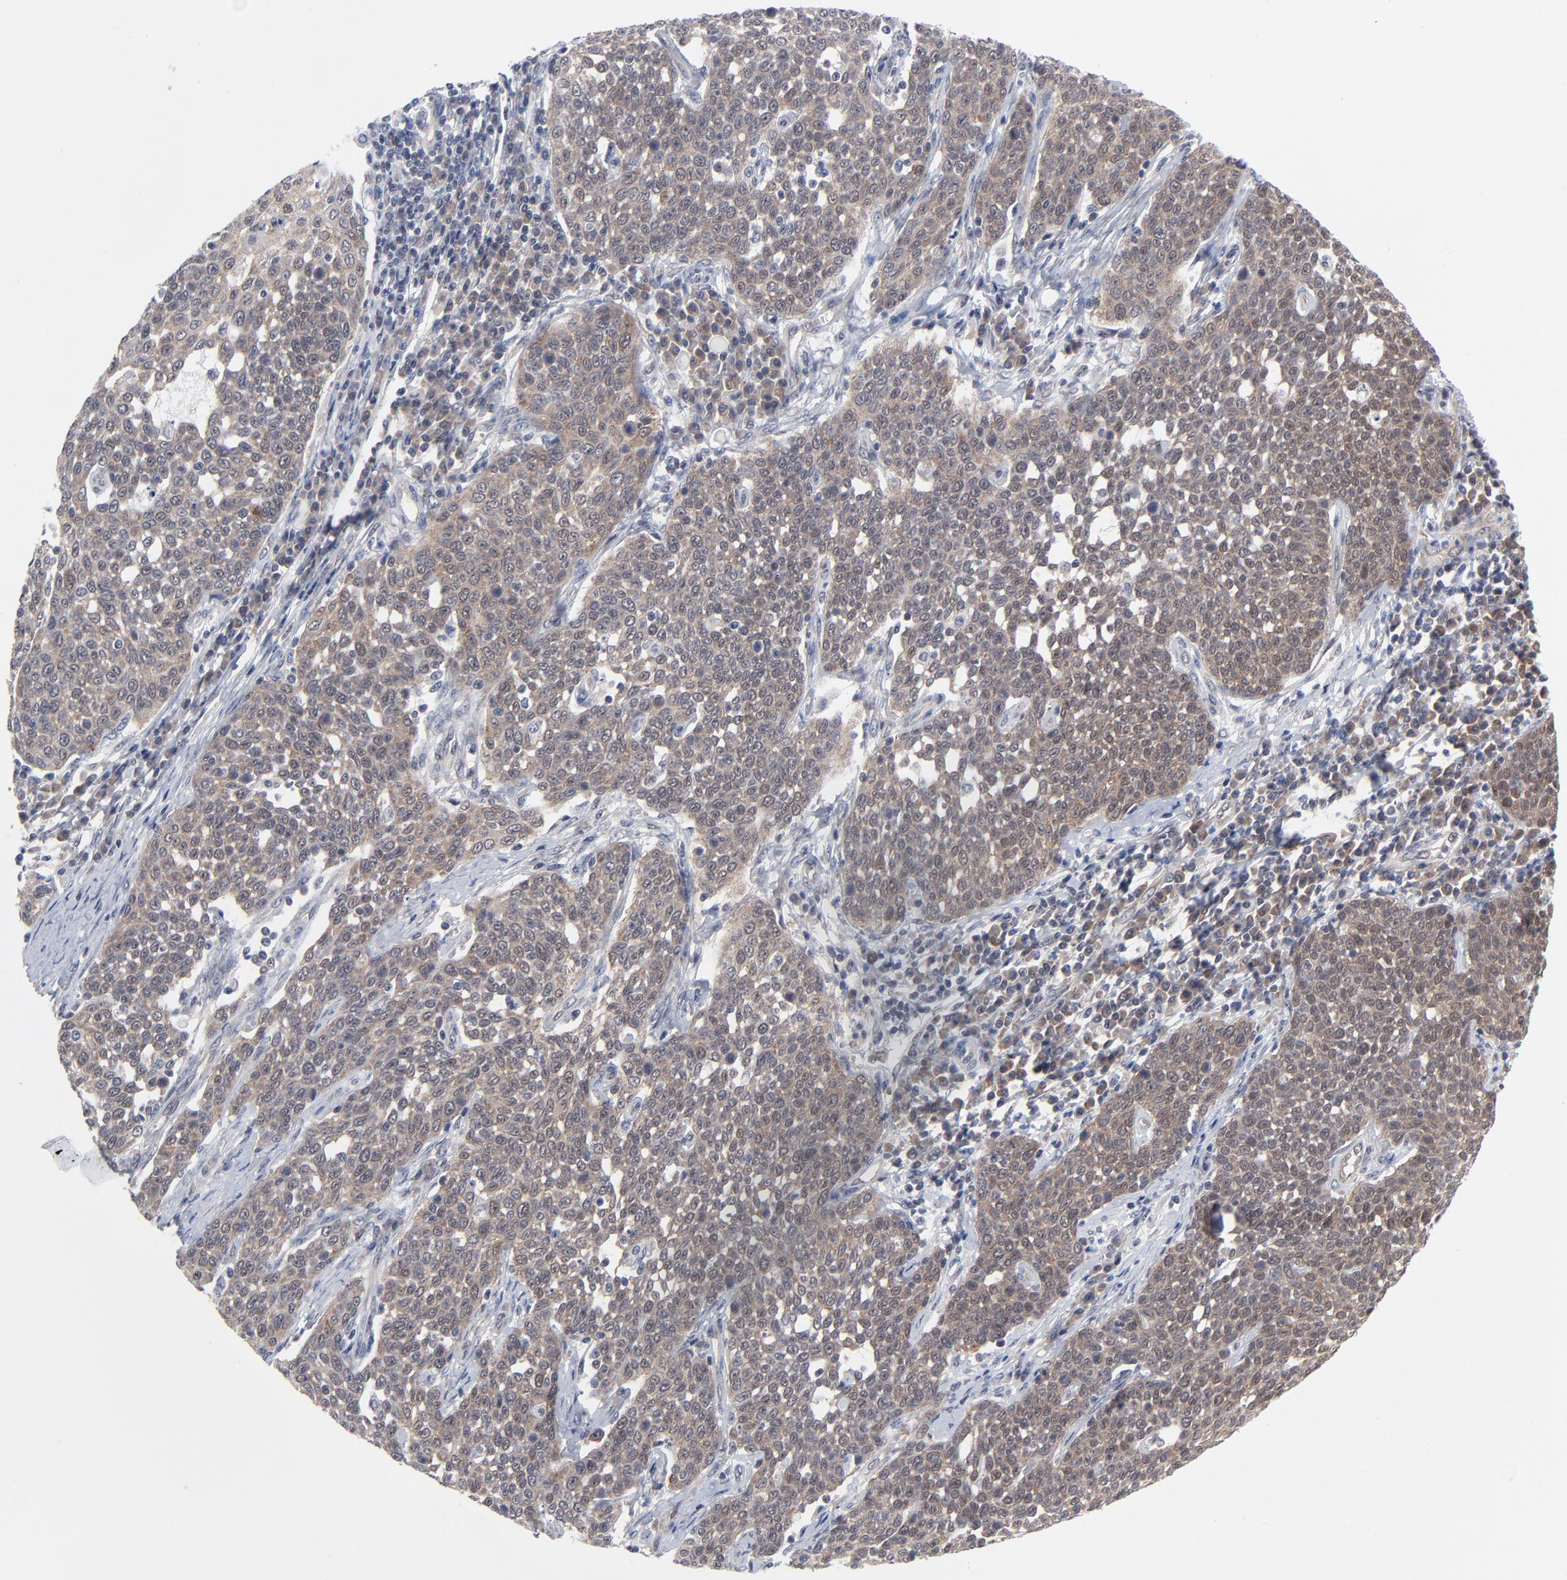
{"staining": {"intensity": "weak", "quantity": ">75%", "location": "cytoplasmic/membranous"}, "tissue": "cervical cancer", "cell_type": "Tumor cells", "image_type": "cancer", "snomed": [{"axis": "morphology", "description": "Squamous cell carcinoma, NOS"}, {"axis": "topography", "description": "Cervix"}], "caption": "Immunohistochemistry of human squamous cell carcinoma (cervical) shows low levels of weak cytoplasmic/membranous staining in about >75% of tumor cells. The protein of interest is stained brown, and the nuclei are stained in blue (DAB IHC with brightfield microscopy, high magnification).", "gene": "RPS6KB1", "patient": {"sex": "female", "age": 34}}